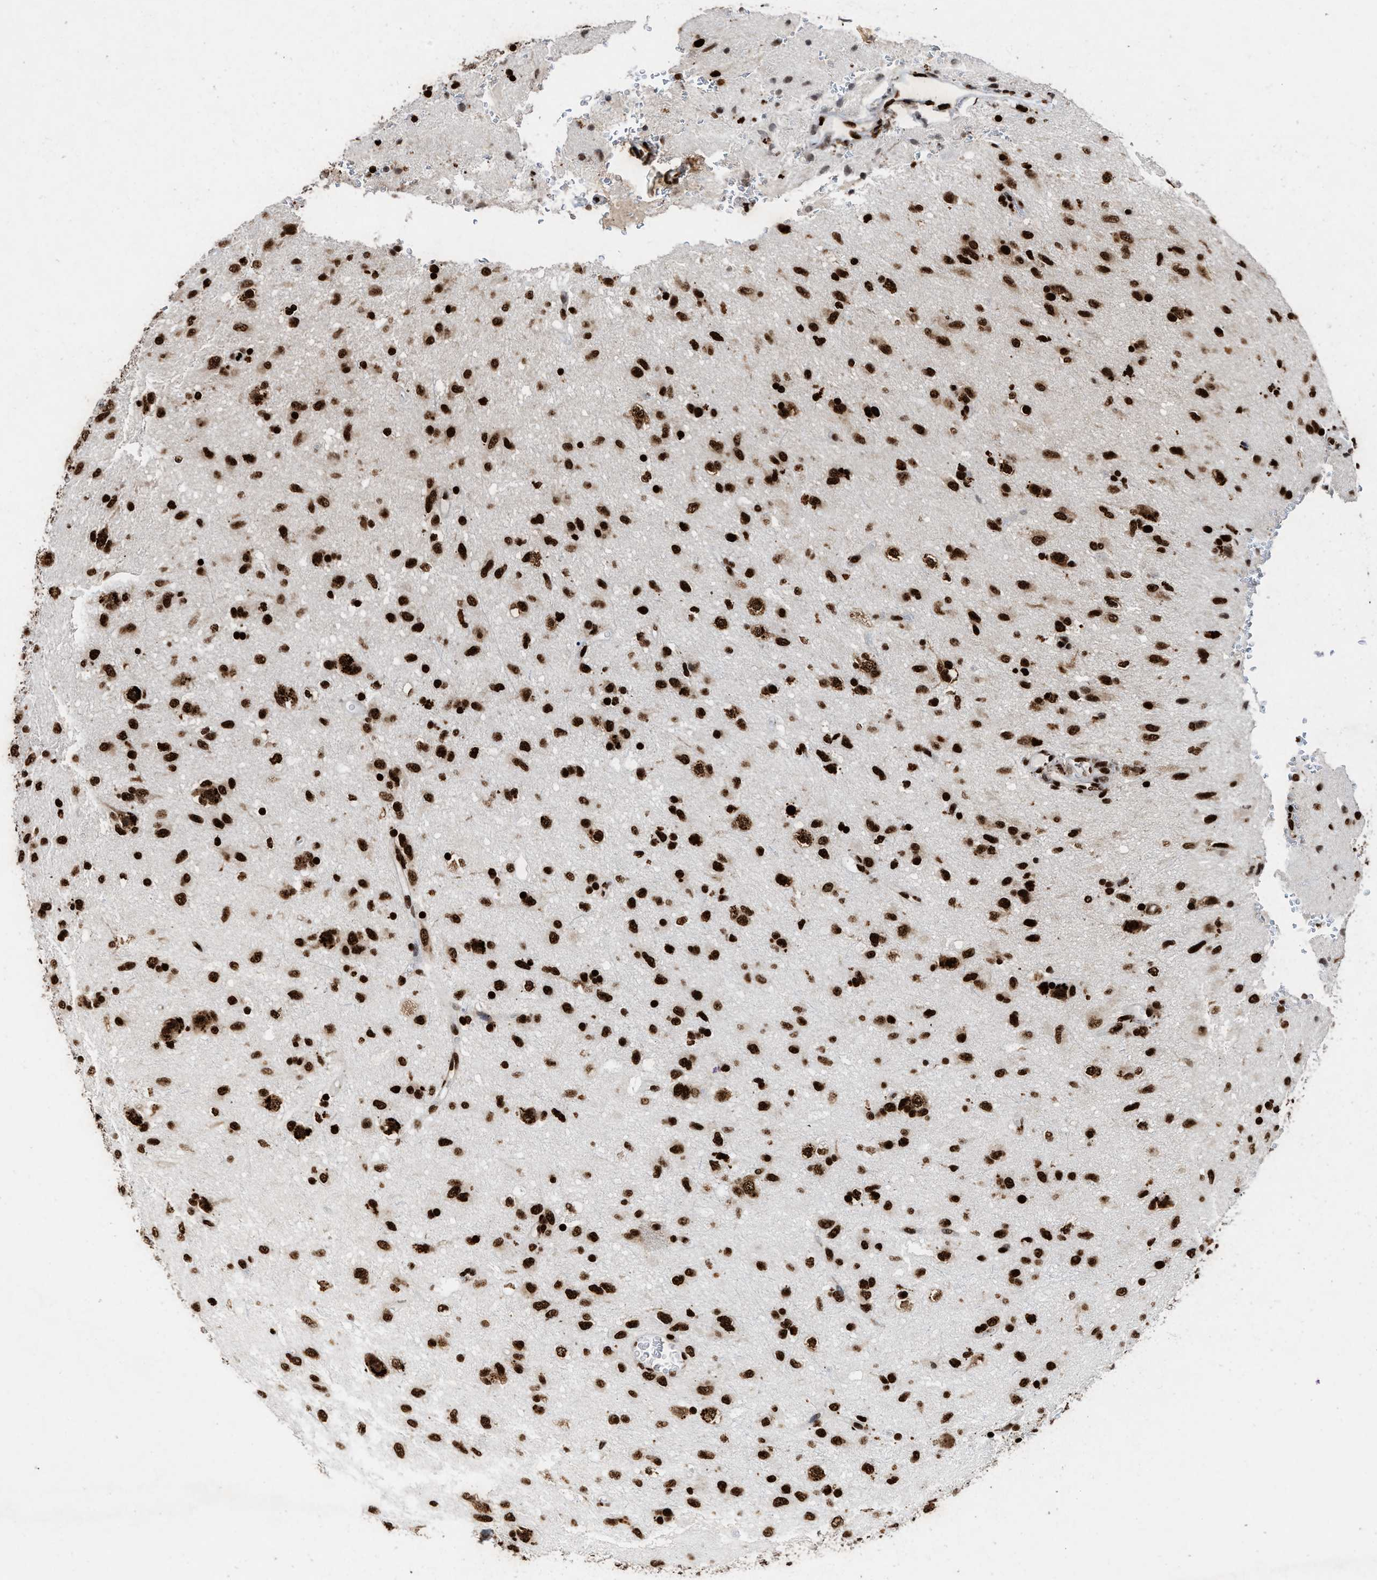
{"staining": {"intensity": "strong", "quantity": ">75%", "location": "nuclear"}, "tissue": "glioma", "cell_type": "Tumor cells", "image_type": "cancer", "snomed": [{"axis": "morphology", "description": "Glioma, malignant, Low grade"}, {"axis": "topography", "description": "Brain"}], "caption": "Immunohistochemical staining of human glioma displays strong nuclear protein staining in approximately >75% of tumor cells.", "gene": "ALYREF", "patient": {"sex": "male", "age": 77}}